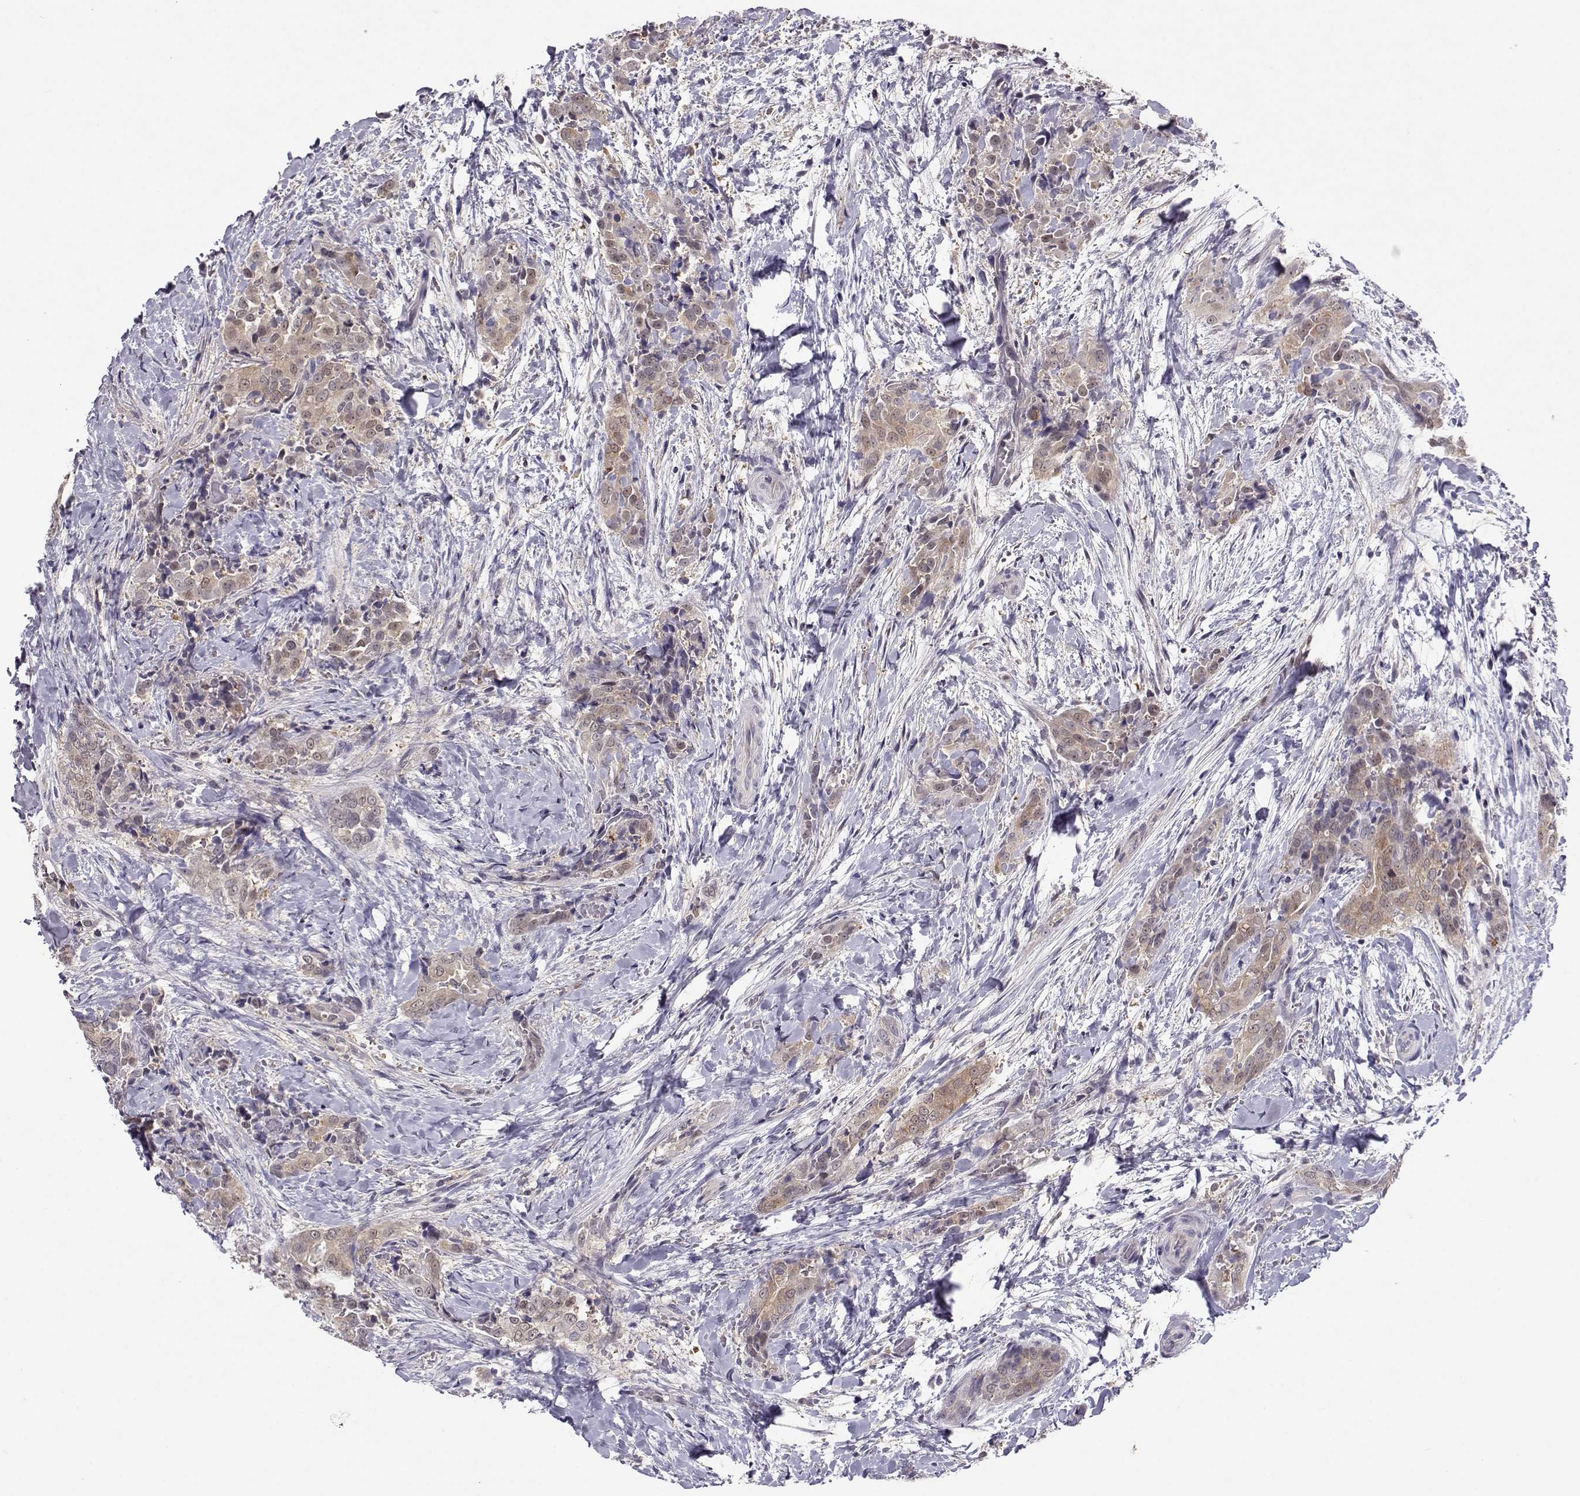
{"staining": {"intensity": "weak", "quantity": ">75%", "location": "cytoplasmic/membranous"}, "tissue": "thyroid cancer", "cell_type": "Tumor cells", "image_type": "cancer", "snomed": [{"axis": "morphology", "description": "Papillary adenocarcinoma, NOS"}, {"axis": "topography", "description": "Thyroid gland"}], "caption": "There is low levels of weak cytoplasmic/membranous staining in tumor cells of thyroid cancer, as demonstrated by immunohistochemical staining (brown color).", "gene": "NPVF", "patient": {"sex": "male", "age": 61}}